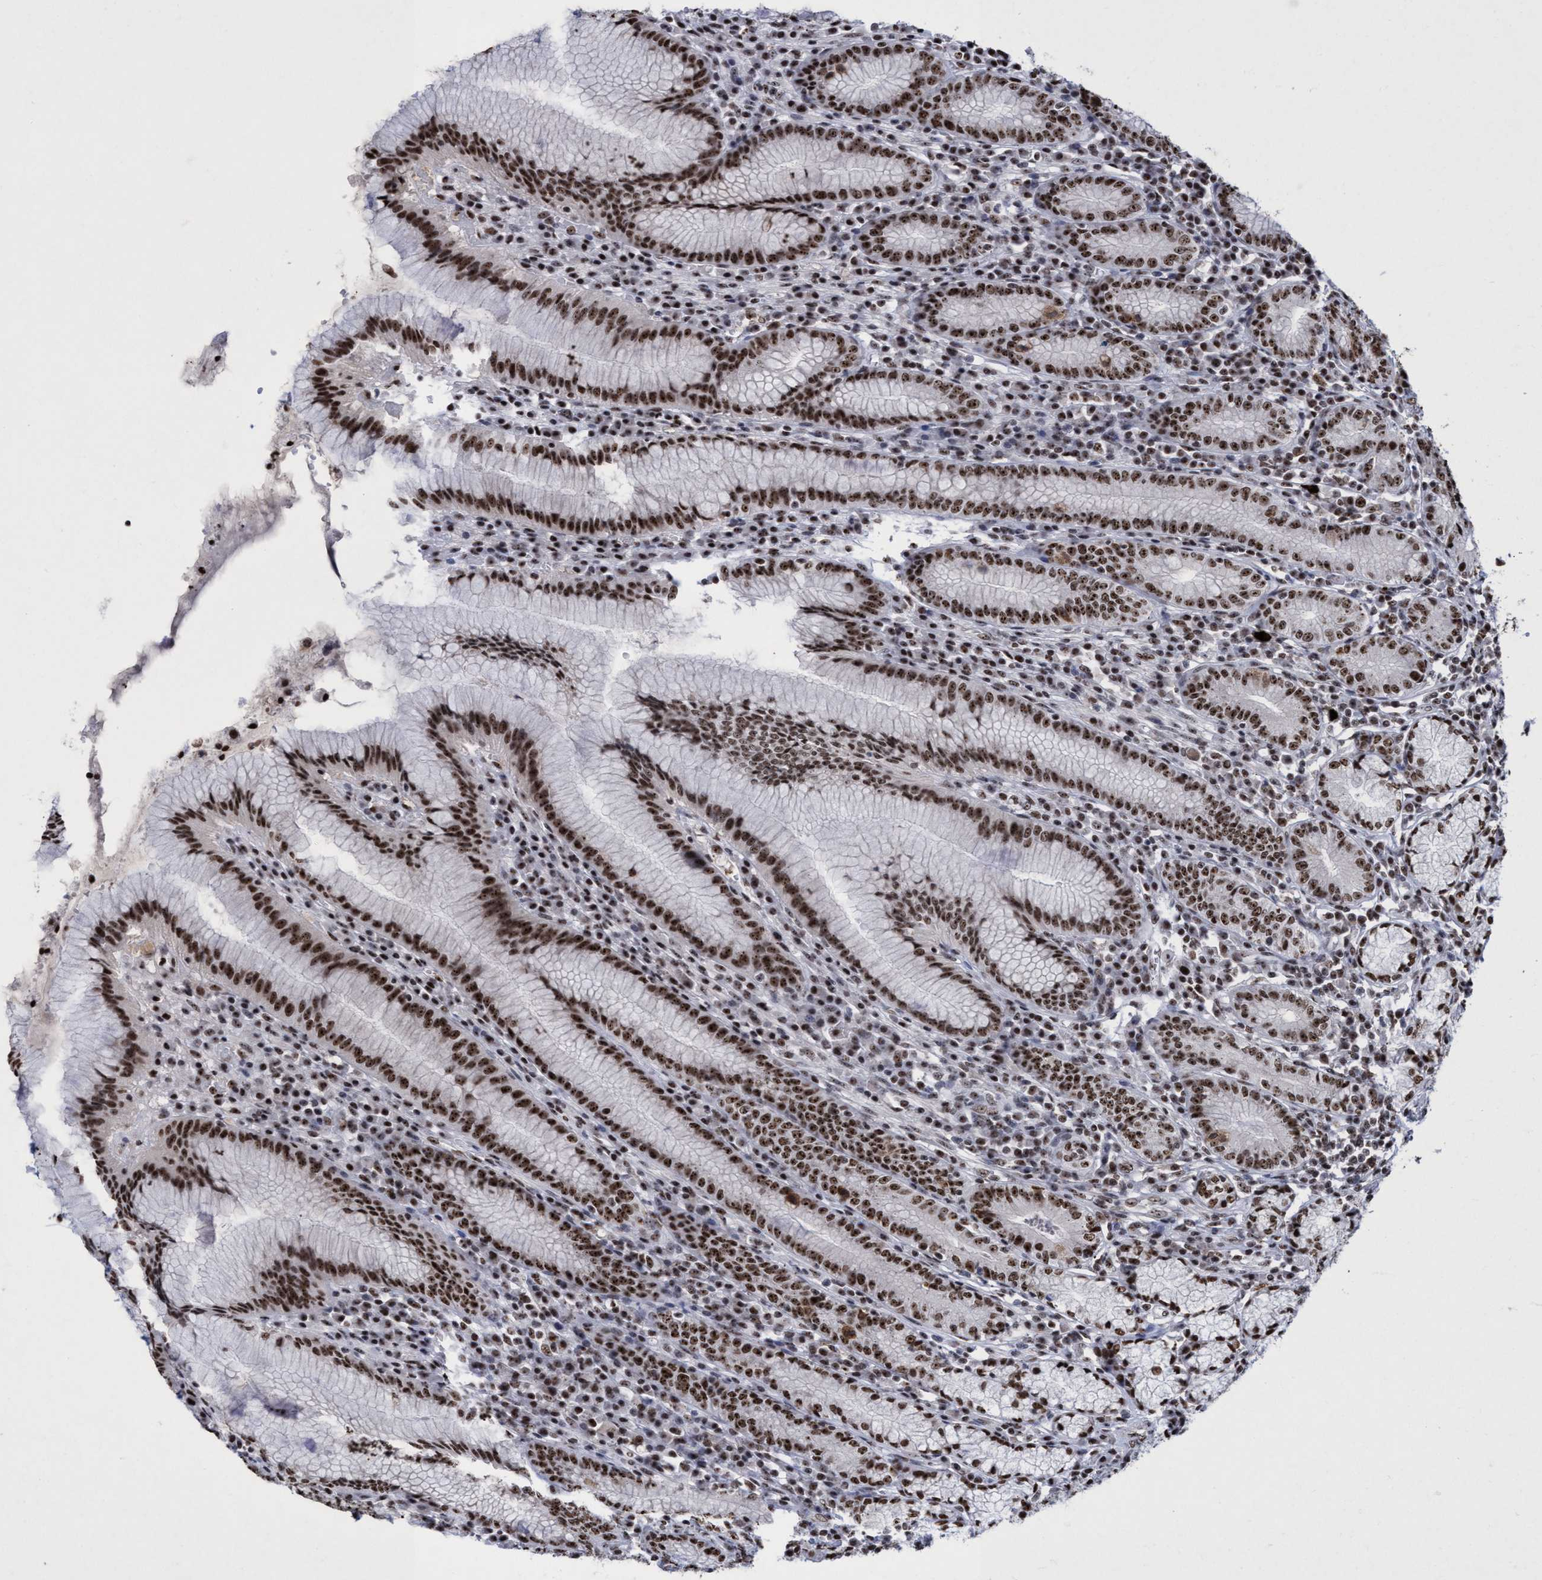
{"staining": {"intensity": "strong", "quantity": ">75%", "location": "nuclear"}, "tissue": "stomach", "cell_type": "Glandular cells", "image_type": "normal", "snomed": [{"axis": "morphology", "description": "Normal tissue, NOS"}, {"axis": "topography", "description": "Stomach"}], "caption": "Immunohistochemical staining of normal human stomach displays strong nuclear protein positivity in about >75% of glandular cells.", "gene": "EFCAB10", "patient": {"sex": "male", "age": 55}}